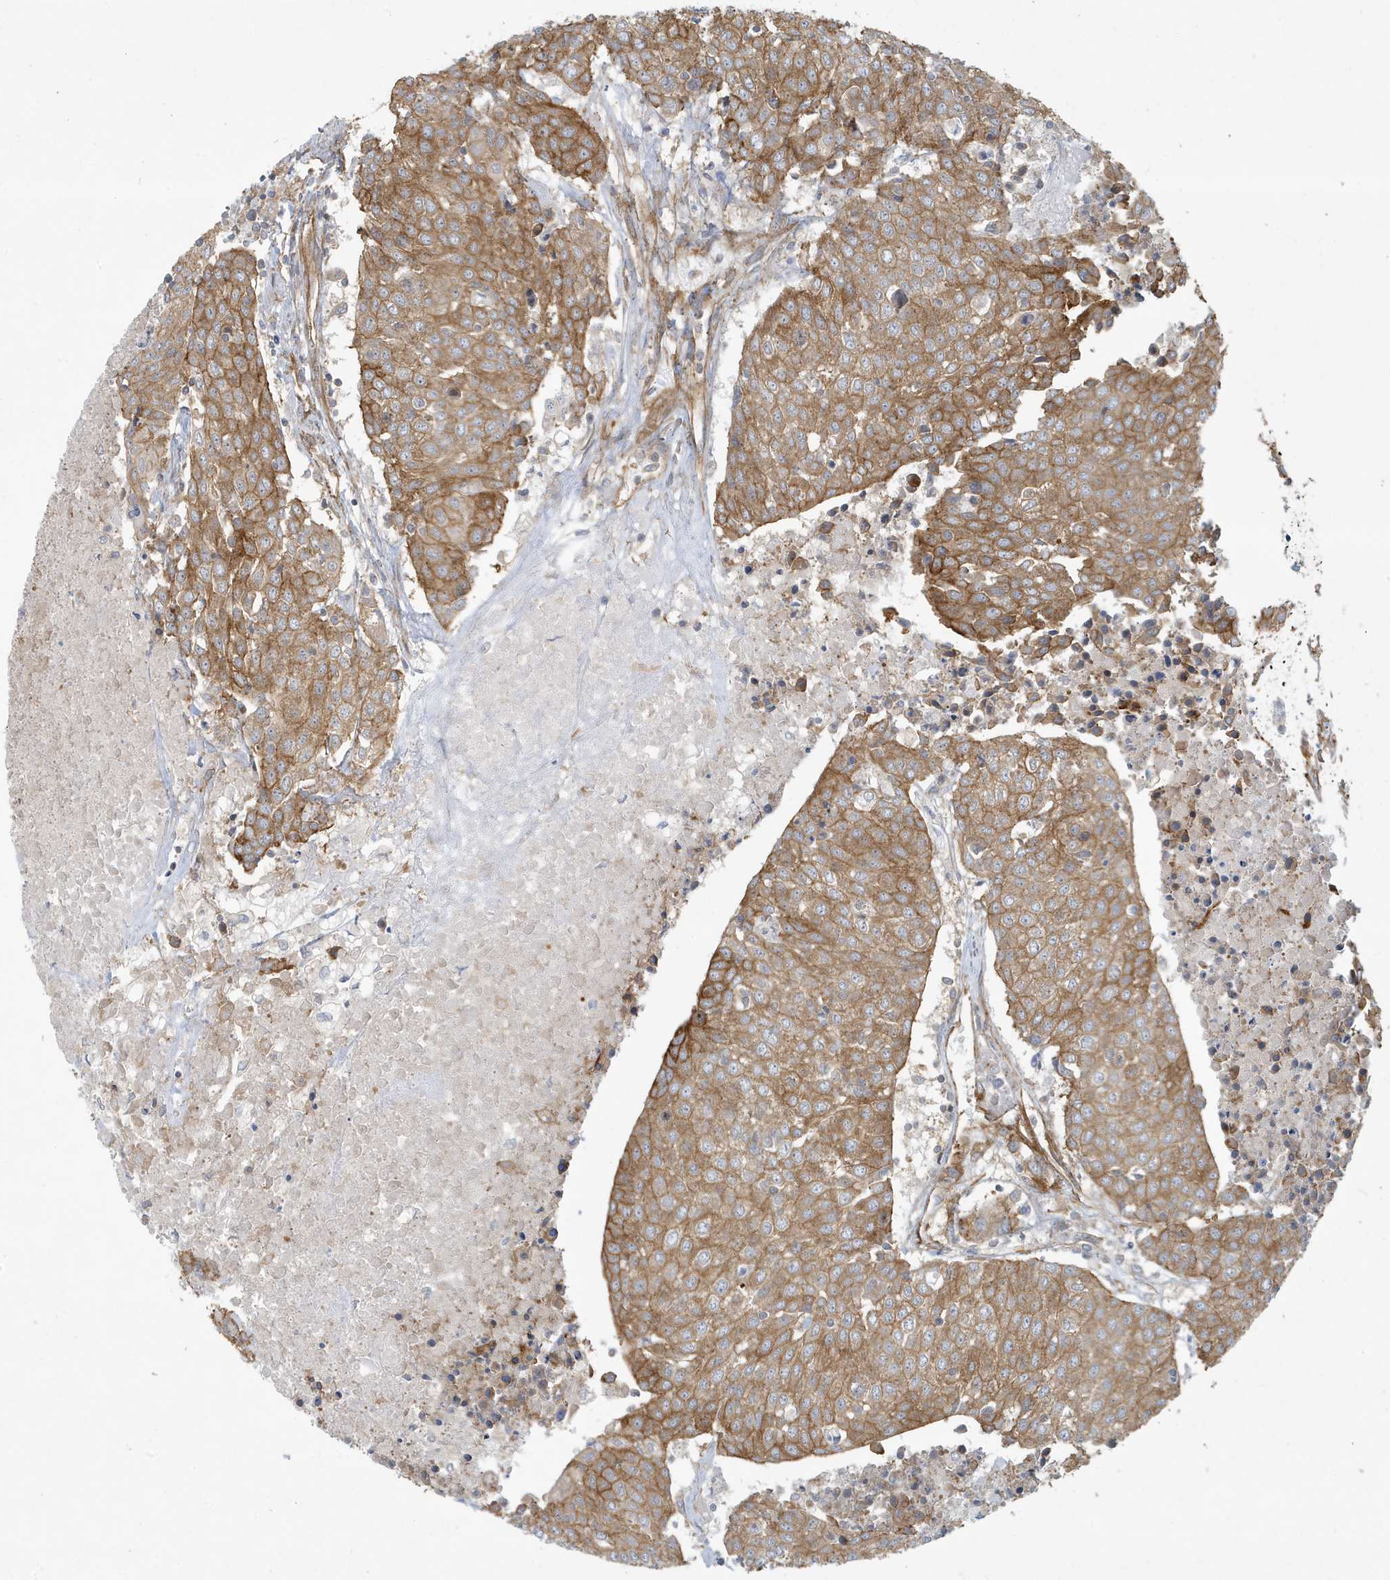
{"staining": {"intensity": "moderate", "quantity": ">75%", "location": "cytoplasmic/membranous"}, "tissue": "urothelial cancer", "cell_type": "Tumor cells", "image_type": "cancer", "snomed": [{"axis": "morphology", "description": "Urothelial carcinoma, High grade"}, {"axis": "topography", "description": "Urinary bladder"}], "caption": "Urothelial carcinoma (high-grade) stained for a protein (brown) displays moderate cytoplasmic/membranous positive staining in approximately >75% of tumor cells.", "gene": "ATP23", "patient": {"sex": "female", "age": 85}}